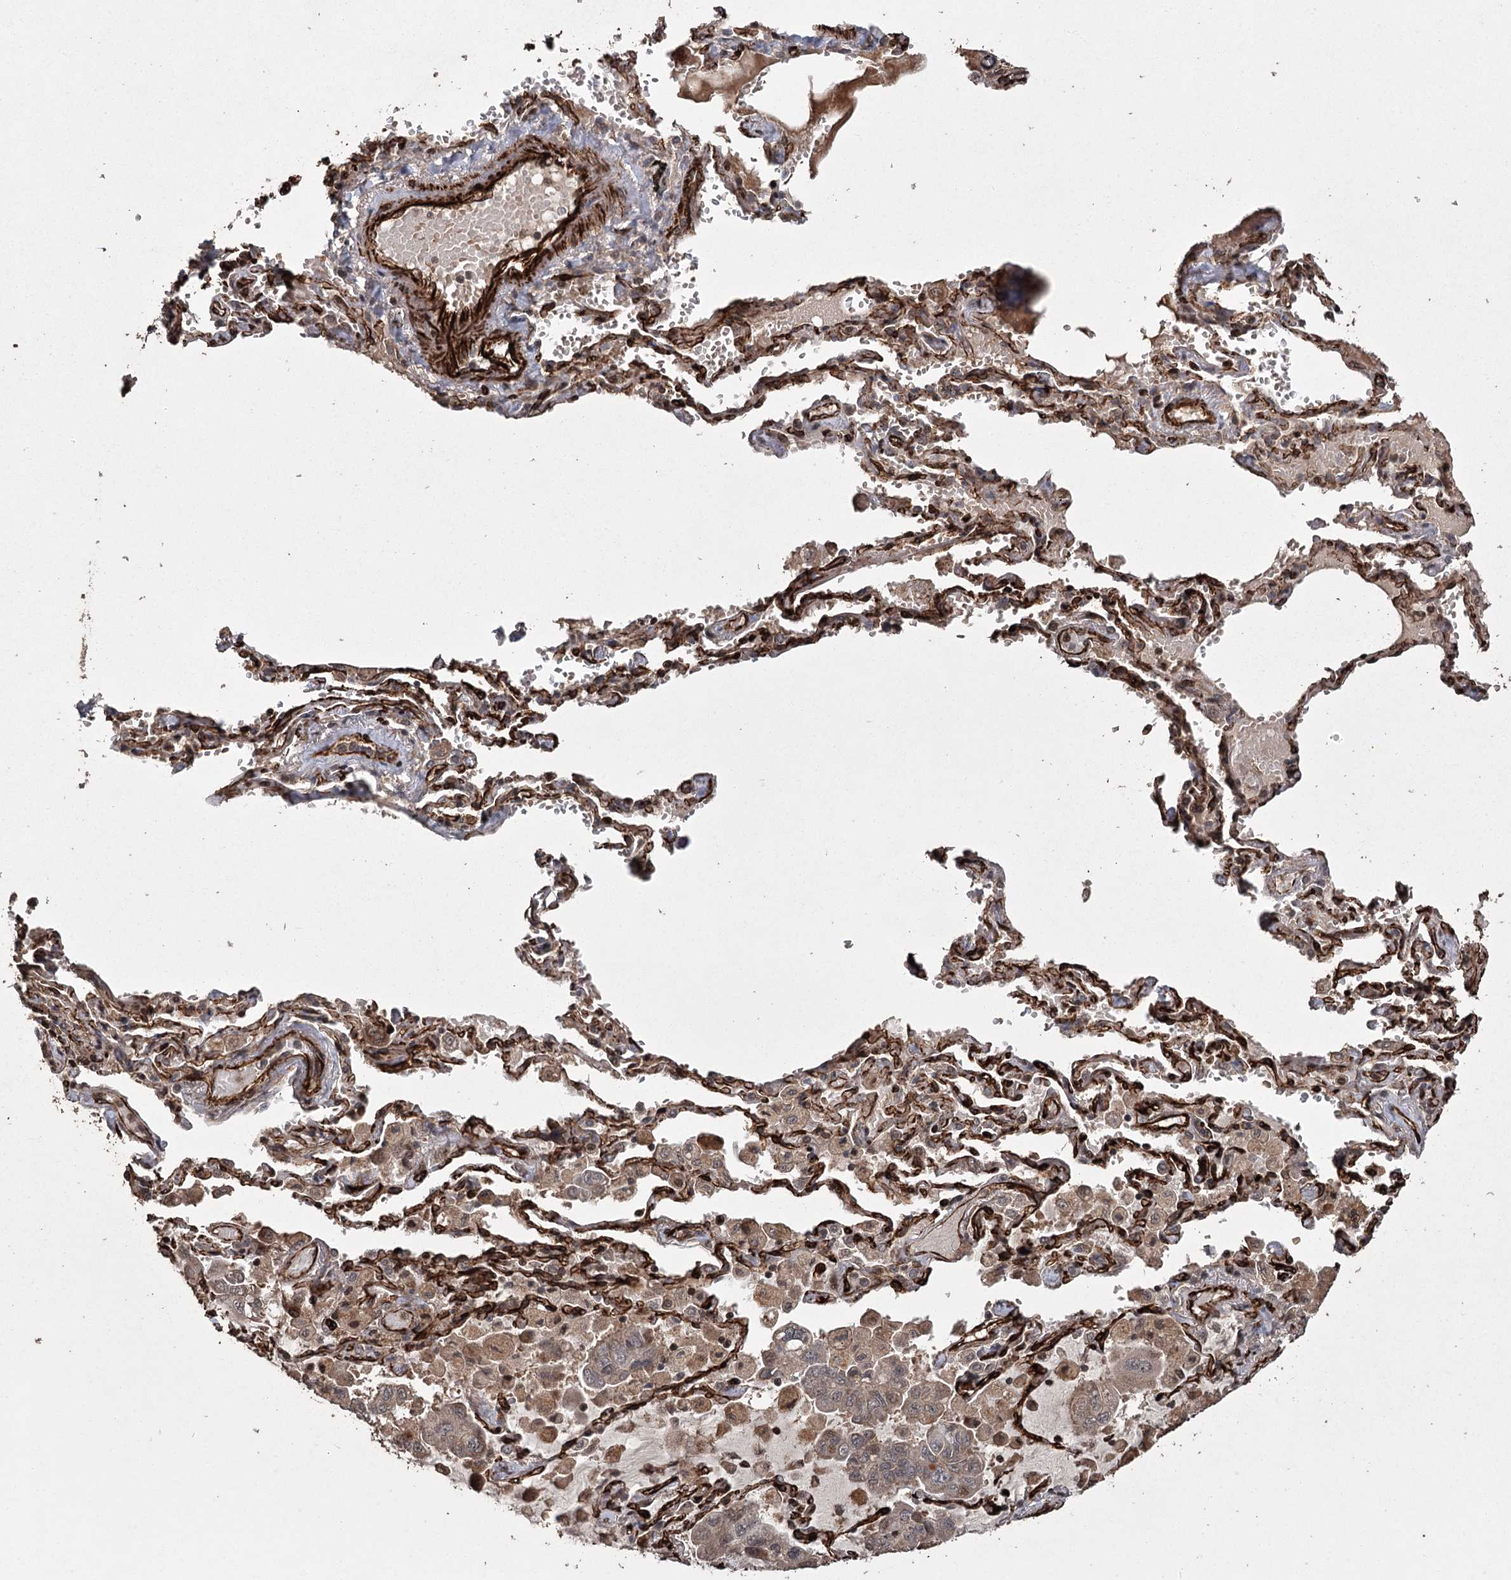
{"staining": {"intensity": "weak", "quantity": "25%-75%", "location": "cytoplasmic/membranous"}, "tissue": "lung cancer", "cell_type": "Tumor cells", "image_type": "cancer", "snomed": [{"axis": "morphology", "description": "Adenocarcinoma, NOS"}, {"axis": "topography", "description": "Lung"}], "caption": "Human adenocarcinoma (lung) stained with a brown dye shows weak cytoplasmic/membranous positive positivity in approximately 25%-75% of tumor cells.", "gene": "RPAP3", "patient": {"sex": "male", "age": 64}}